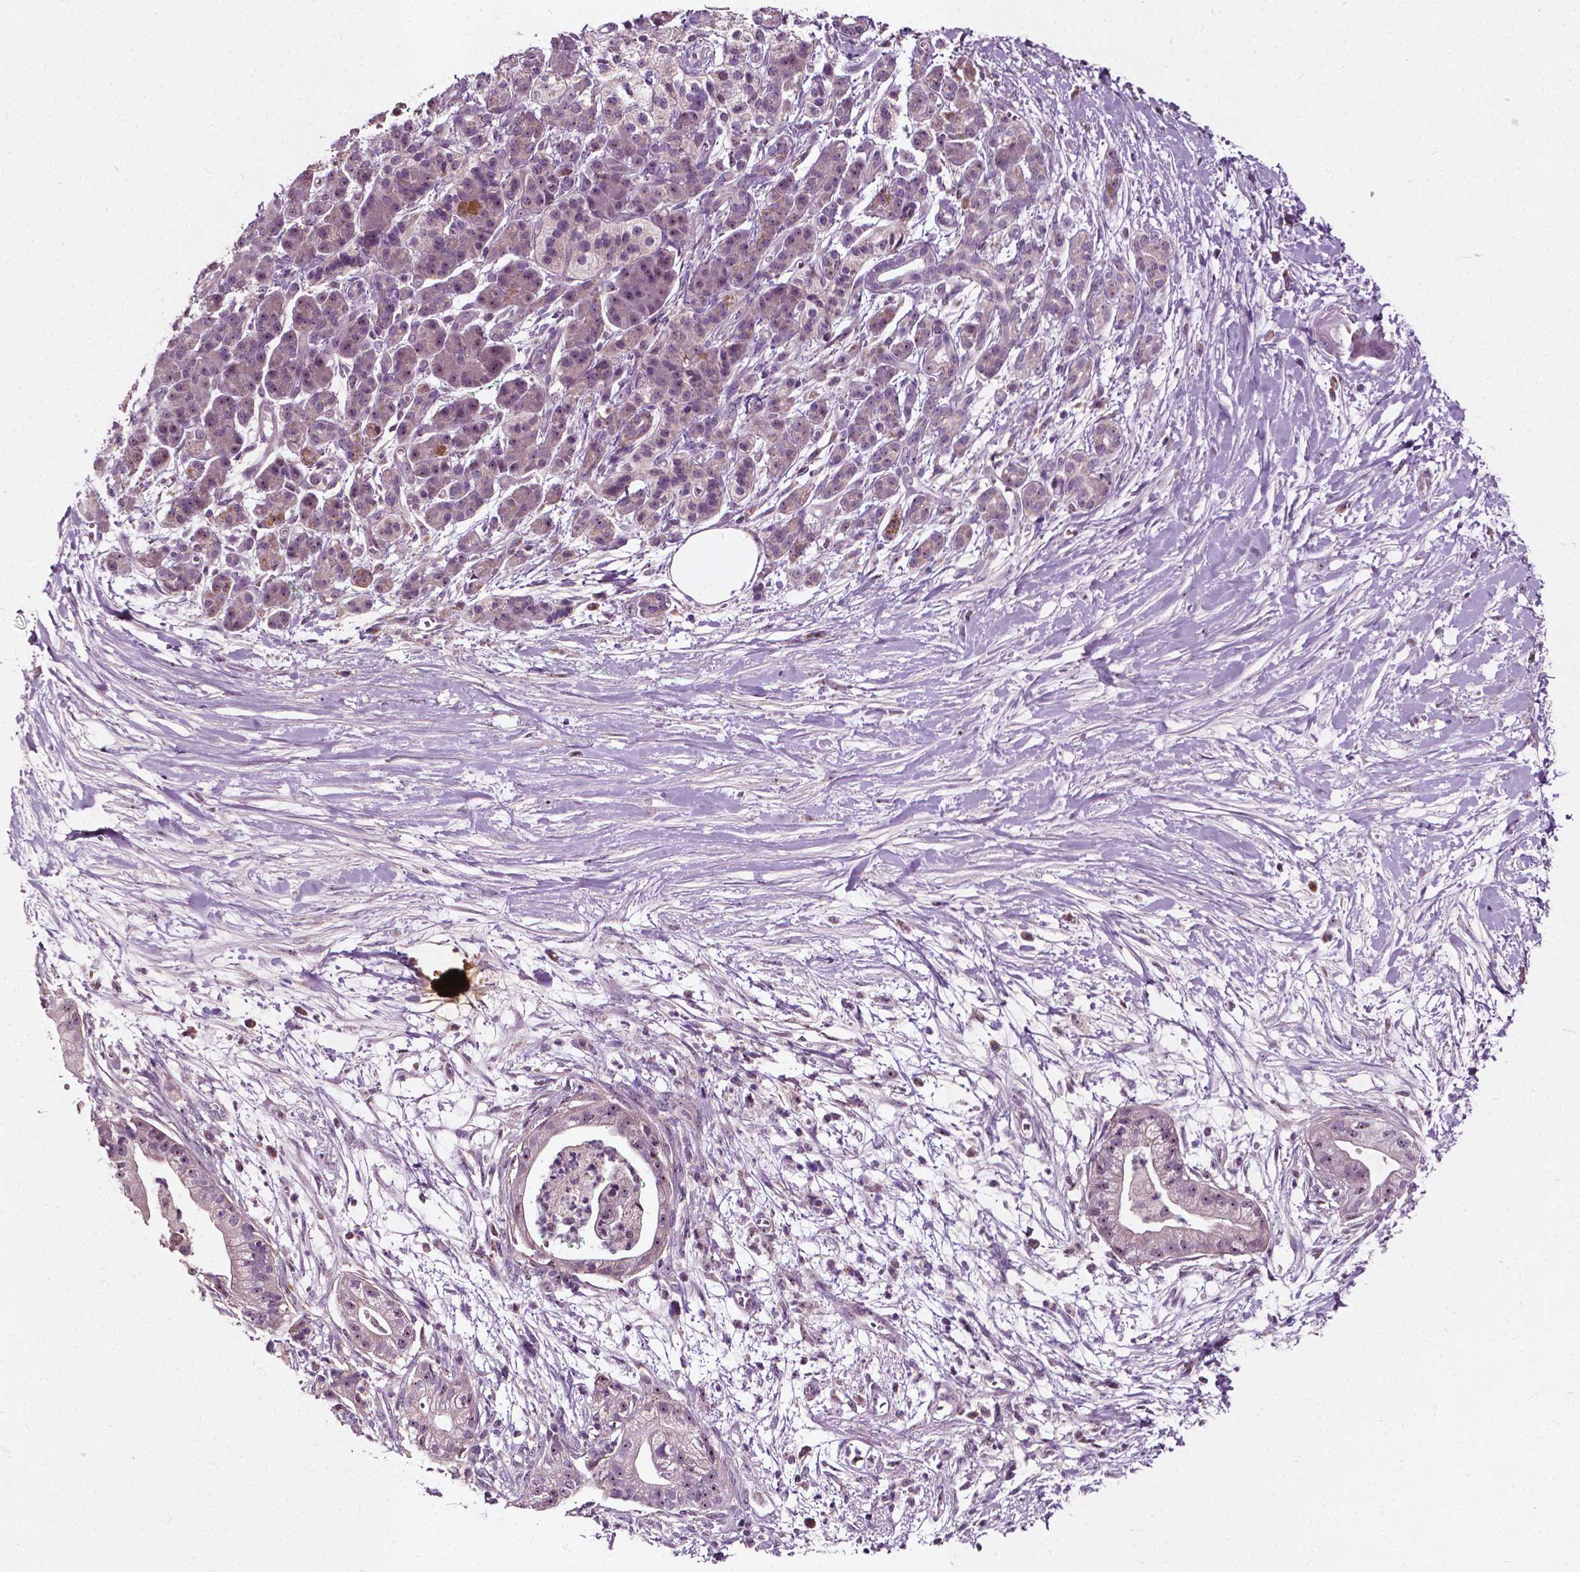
{"staining": {"intensity": "weak", "quantity": "25%-75%", "location": "nuclear"}, "tissue": "pancreatic cancer", "cell_type": "Tumor cells", "image_type": "cancer", "snomed": [{"axis": "morphology", "description": "Normal tissue, NOS"}, {"axis": "morphology", "description": "Adenocarcinoma, NOS"}, {"axis": "topography", "description": "Lymph node"}, {"axis": "topography", "description": "Pancreas"}], "caption": "Protein positivity by immunohistochemistry reveals weak nuclear expression in approximately 25%-75% of tumor cells in pancreatic cancer. (DAB IHC, brown staining for protein, blue staining for nuclei).", "gene": "ODF3L2", "patient": {"sex": "female", "age": 58}}